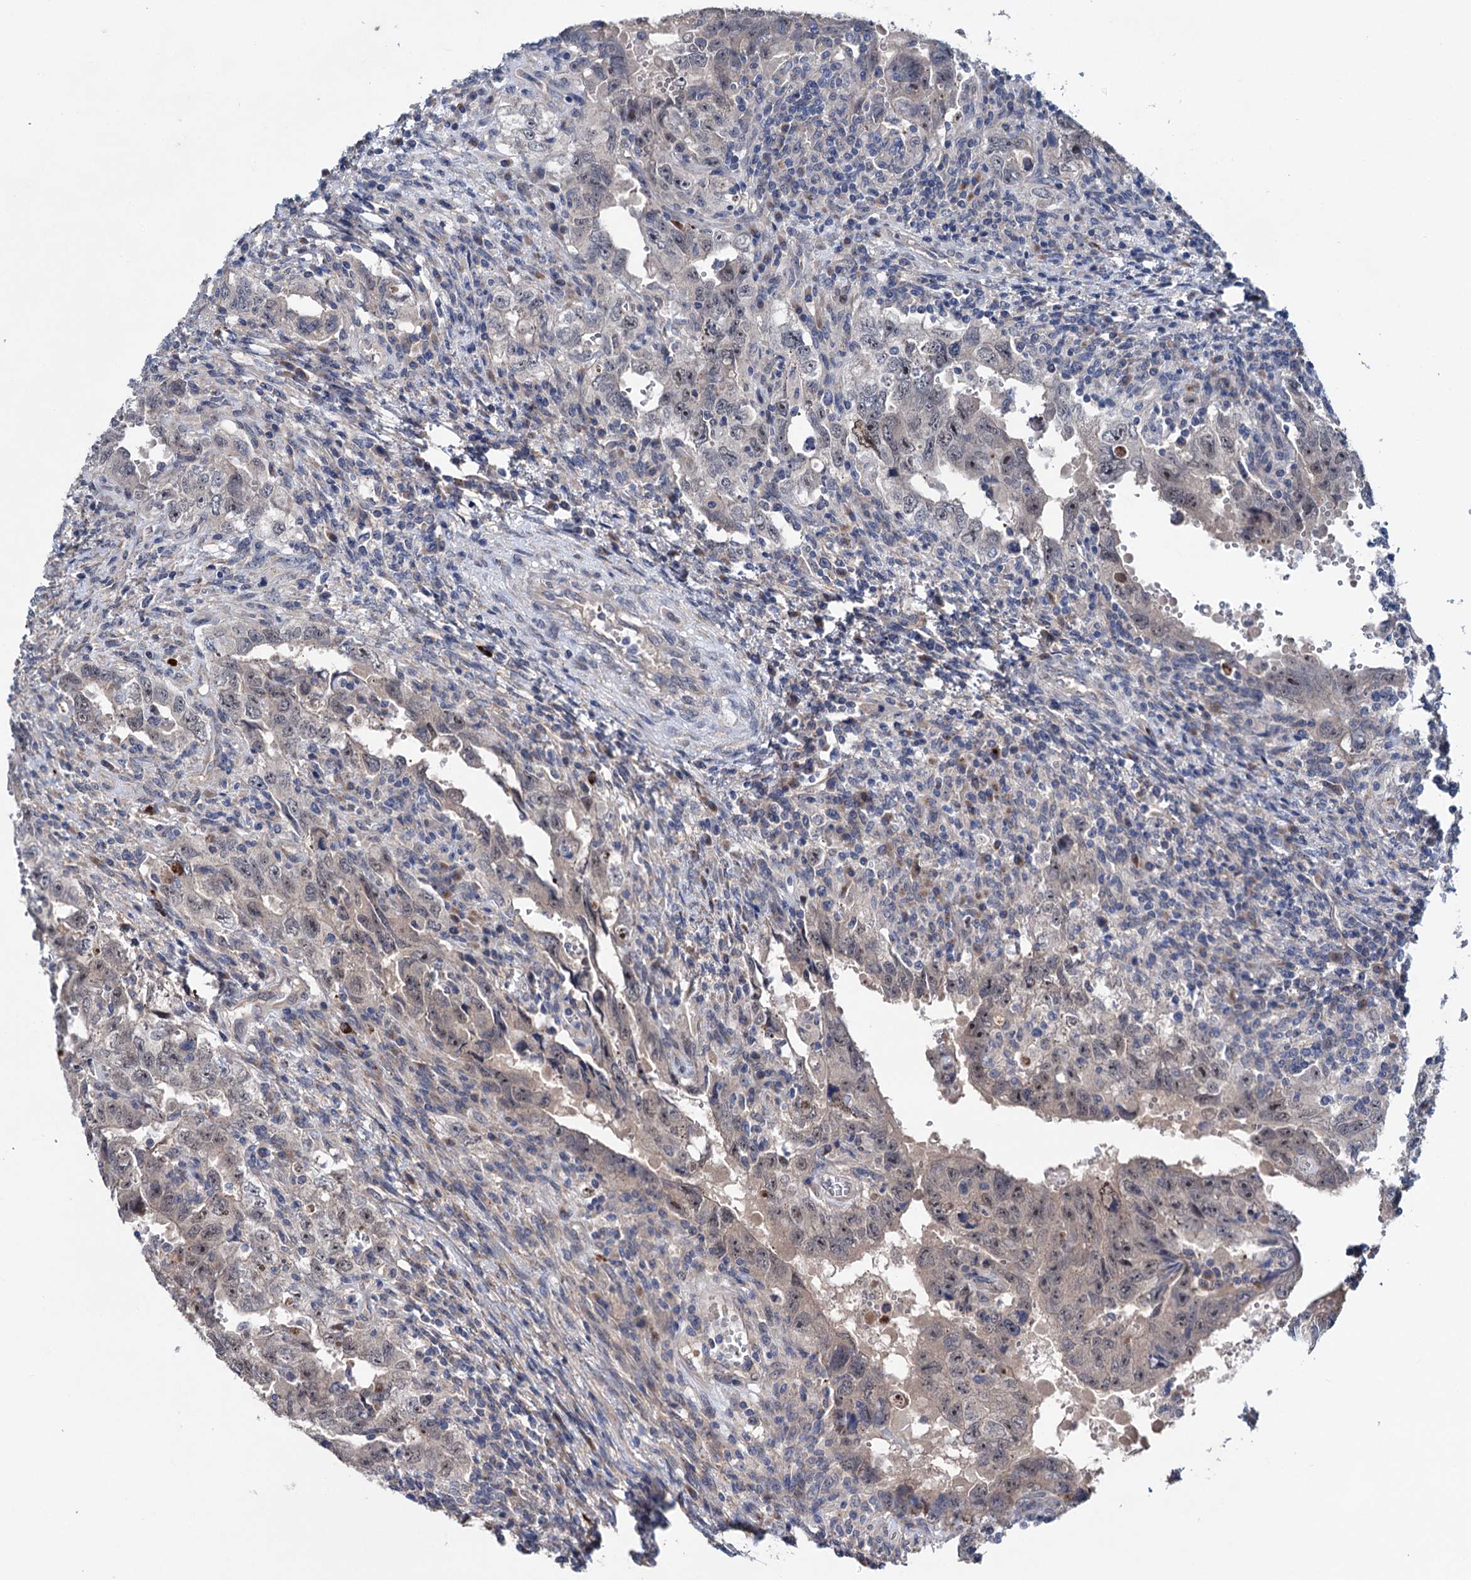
{"staining": {"intensity": "weak", "quantity": "<25%", "location": "nuclear"}, "tissue": "testis cancer", "cell_type": "Tumor cells", "image_type": "cancer", "snomed": [{"axis": "morphology", "description": "Carcinoma, Embryonal, NOS"}, {"axis": "topography", "description": "Testis"}], "caption": "DAB immunohistochemical staining of human testis cancer exhibits no significant positivity in tumor cells.", "gene": "EYA4", "patient": {"sex": "male", "age": 26}}